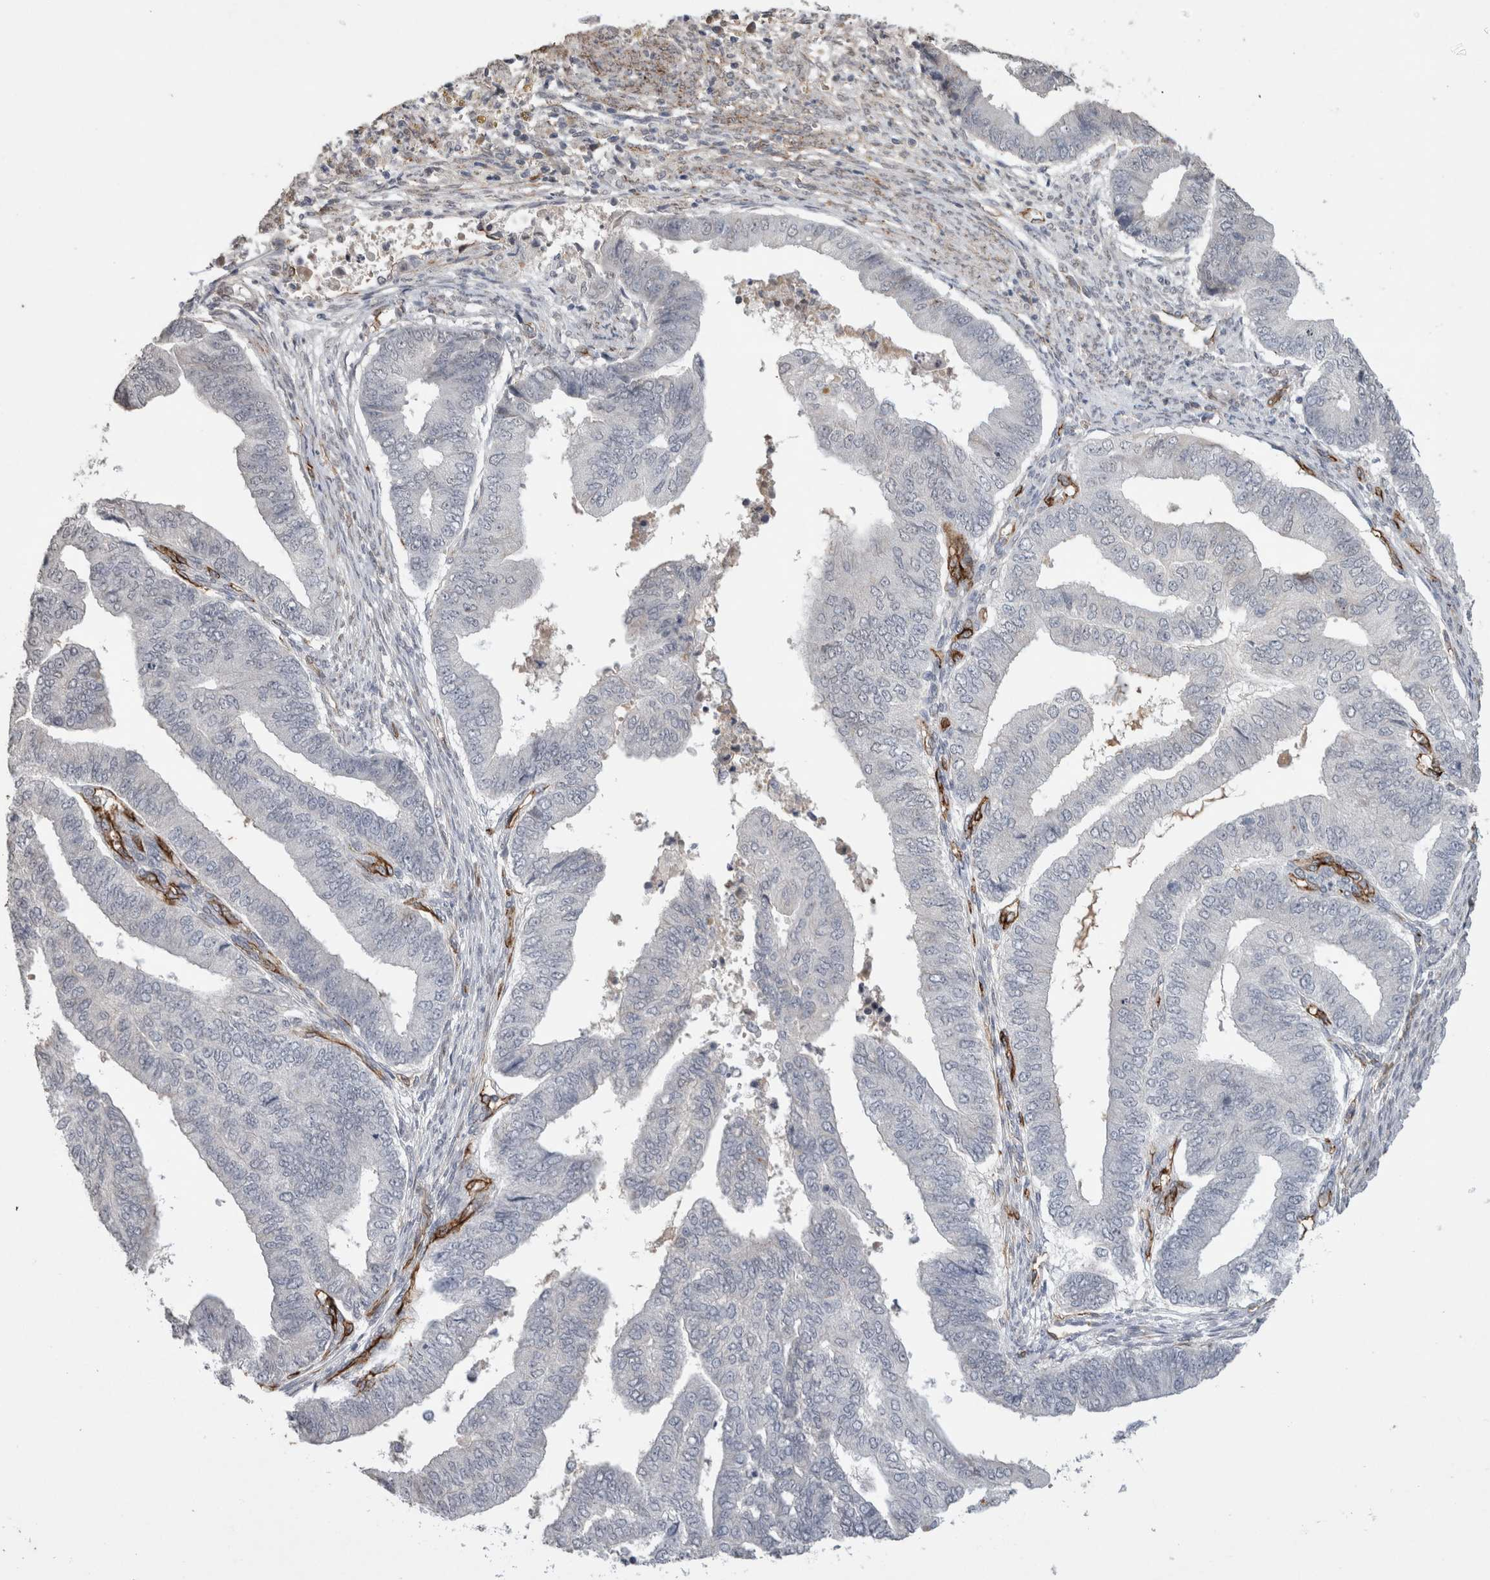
{"staining": {"intensity": "negative", "quantity": "none", "location": "none"}, "tissue": "endometrial cancer", "cell_type": "Tumor cells", "image_type": "cancer", "snomed": [{"axis": "morphology", "description": "Polyp, NOS"}, {"axis": "morphology", "description": "Adenocarcinoma, NOS"}, {"axis": "morphology", "description": "Adenoma, NOS"}, {"axis": "topography", "description": "Endometrium"}], "caption": "This histopathology image is of endometrial cancer stained with immunohistochemistry to label a protein in brown with the nuclei are counter-stained blue. There is no staining in tumor cells. (DAB (3,3'-diaminobenzidine) immunohistochemistry (IHC) visualized using brightfield microscopy, high magnification).", "gene": "CDH13", "patient": {"sex": "female", "age": 79}}